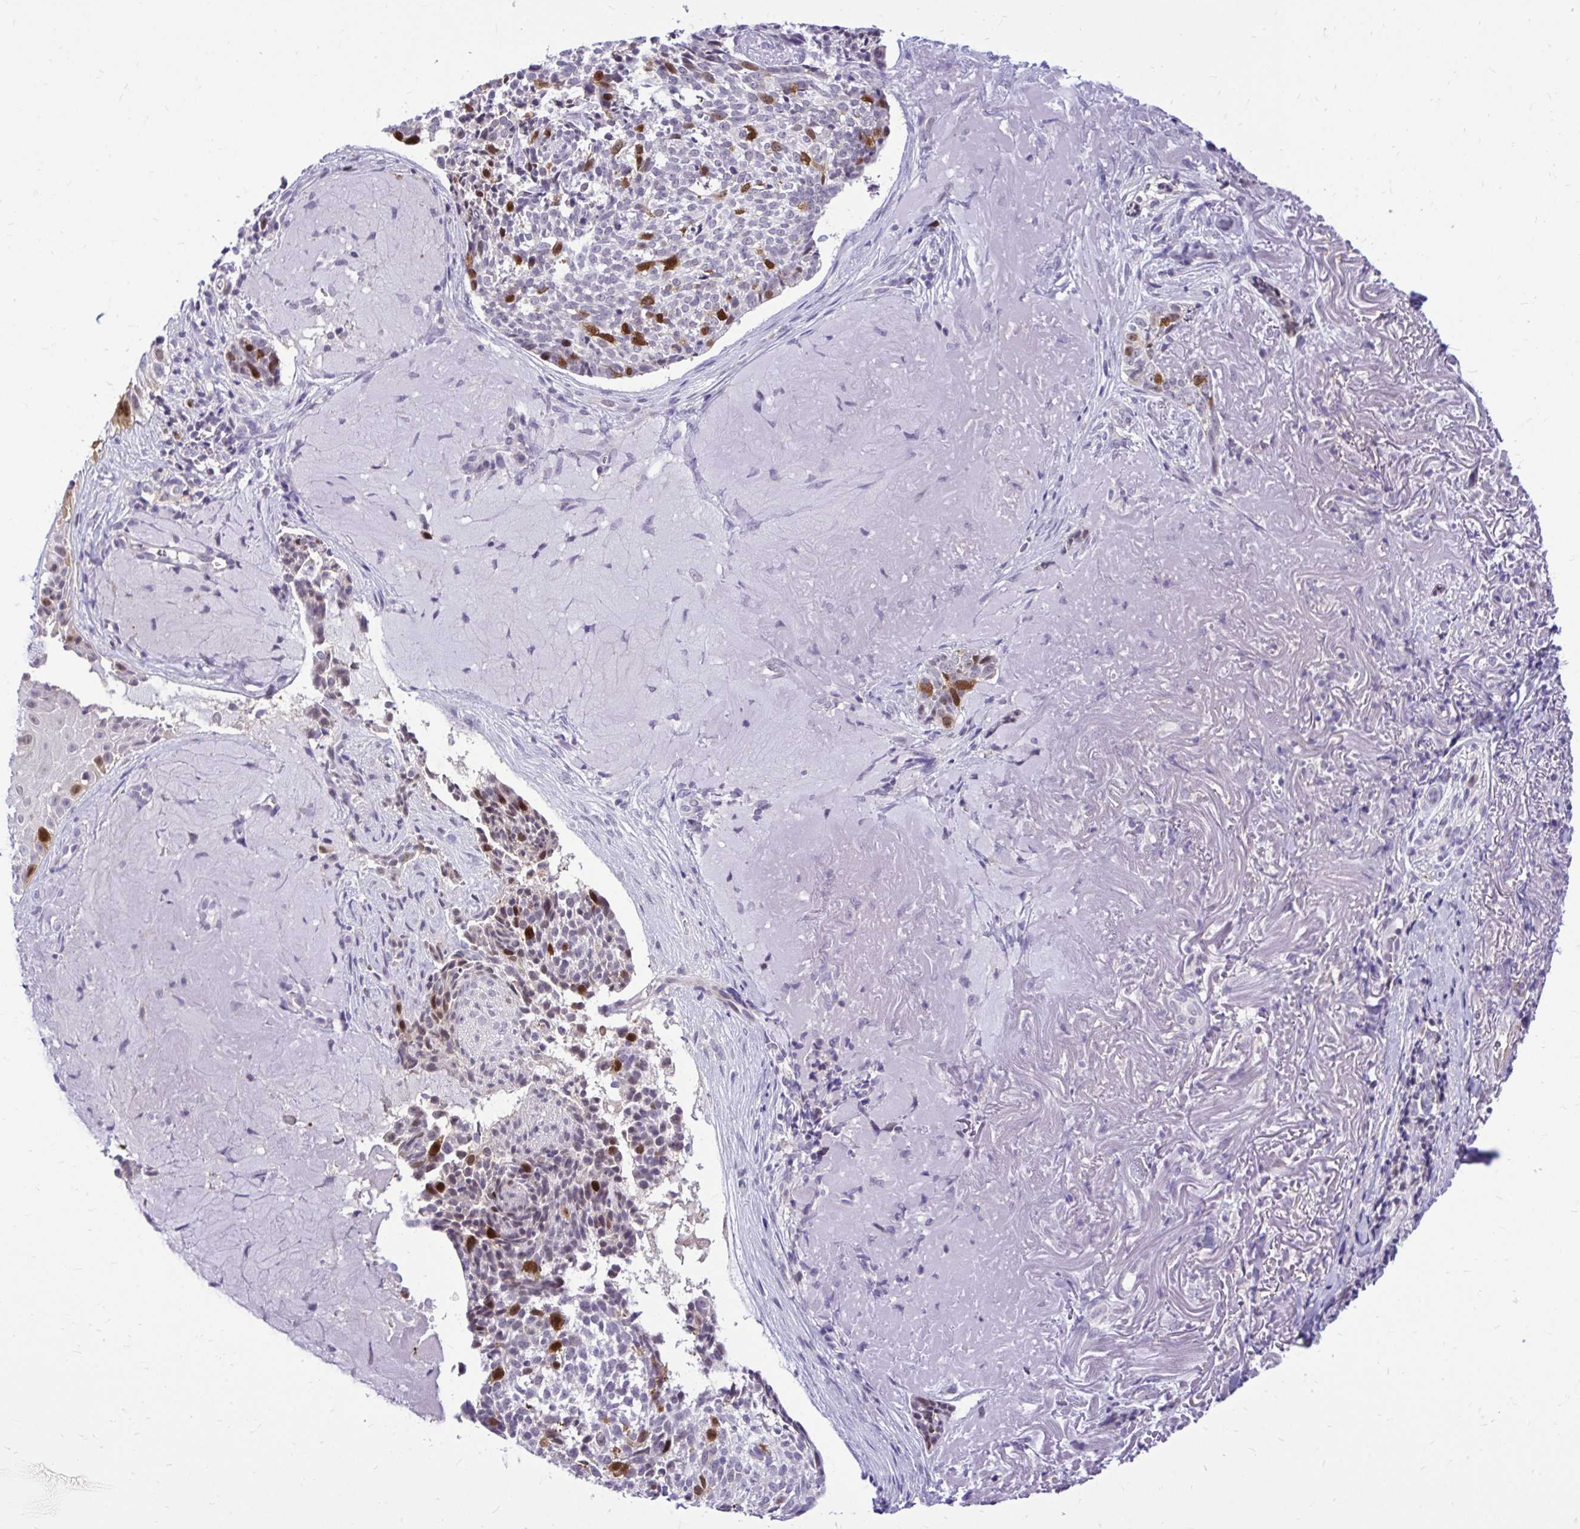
{"staining": {"intensity": "strong", "quantity": "<25%", "location": "cytoplasmic/membranous,nuclear"}, "tissue": "skin cancer", "cell_type": "Tumor cells", "image_type": "cancer", "snomed": [{"axis": "morphology", "description": "Basal cell carcinoma"}, {"axis": "topography", "description": "Skin"}, {"axis": "topography", "description": "Skin of face"}], "caption": "Immunohistochemistry (IHC) staining of basal cell carcinoma (skin), which demonstrates medium levels of strong cytoplasmic/membranous and nuclear staining in approximately <25% of tumor cells indicating strong cytoplasmic/membranous and nuclear protein staining. The staining was performed using DAB (3,3'-diaminobenzidine) (brown) for protein detection and nuclei were counterstained in hematoxylin (blue).", "gene": "CDC20", "patient": {"sex": "female", "age": 95}}